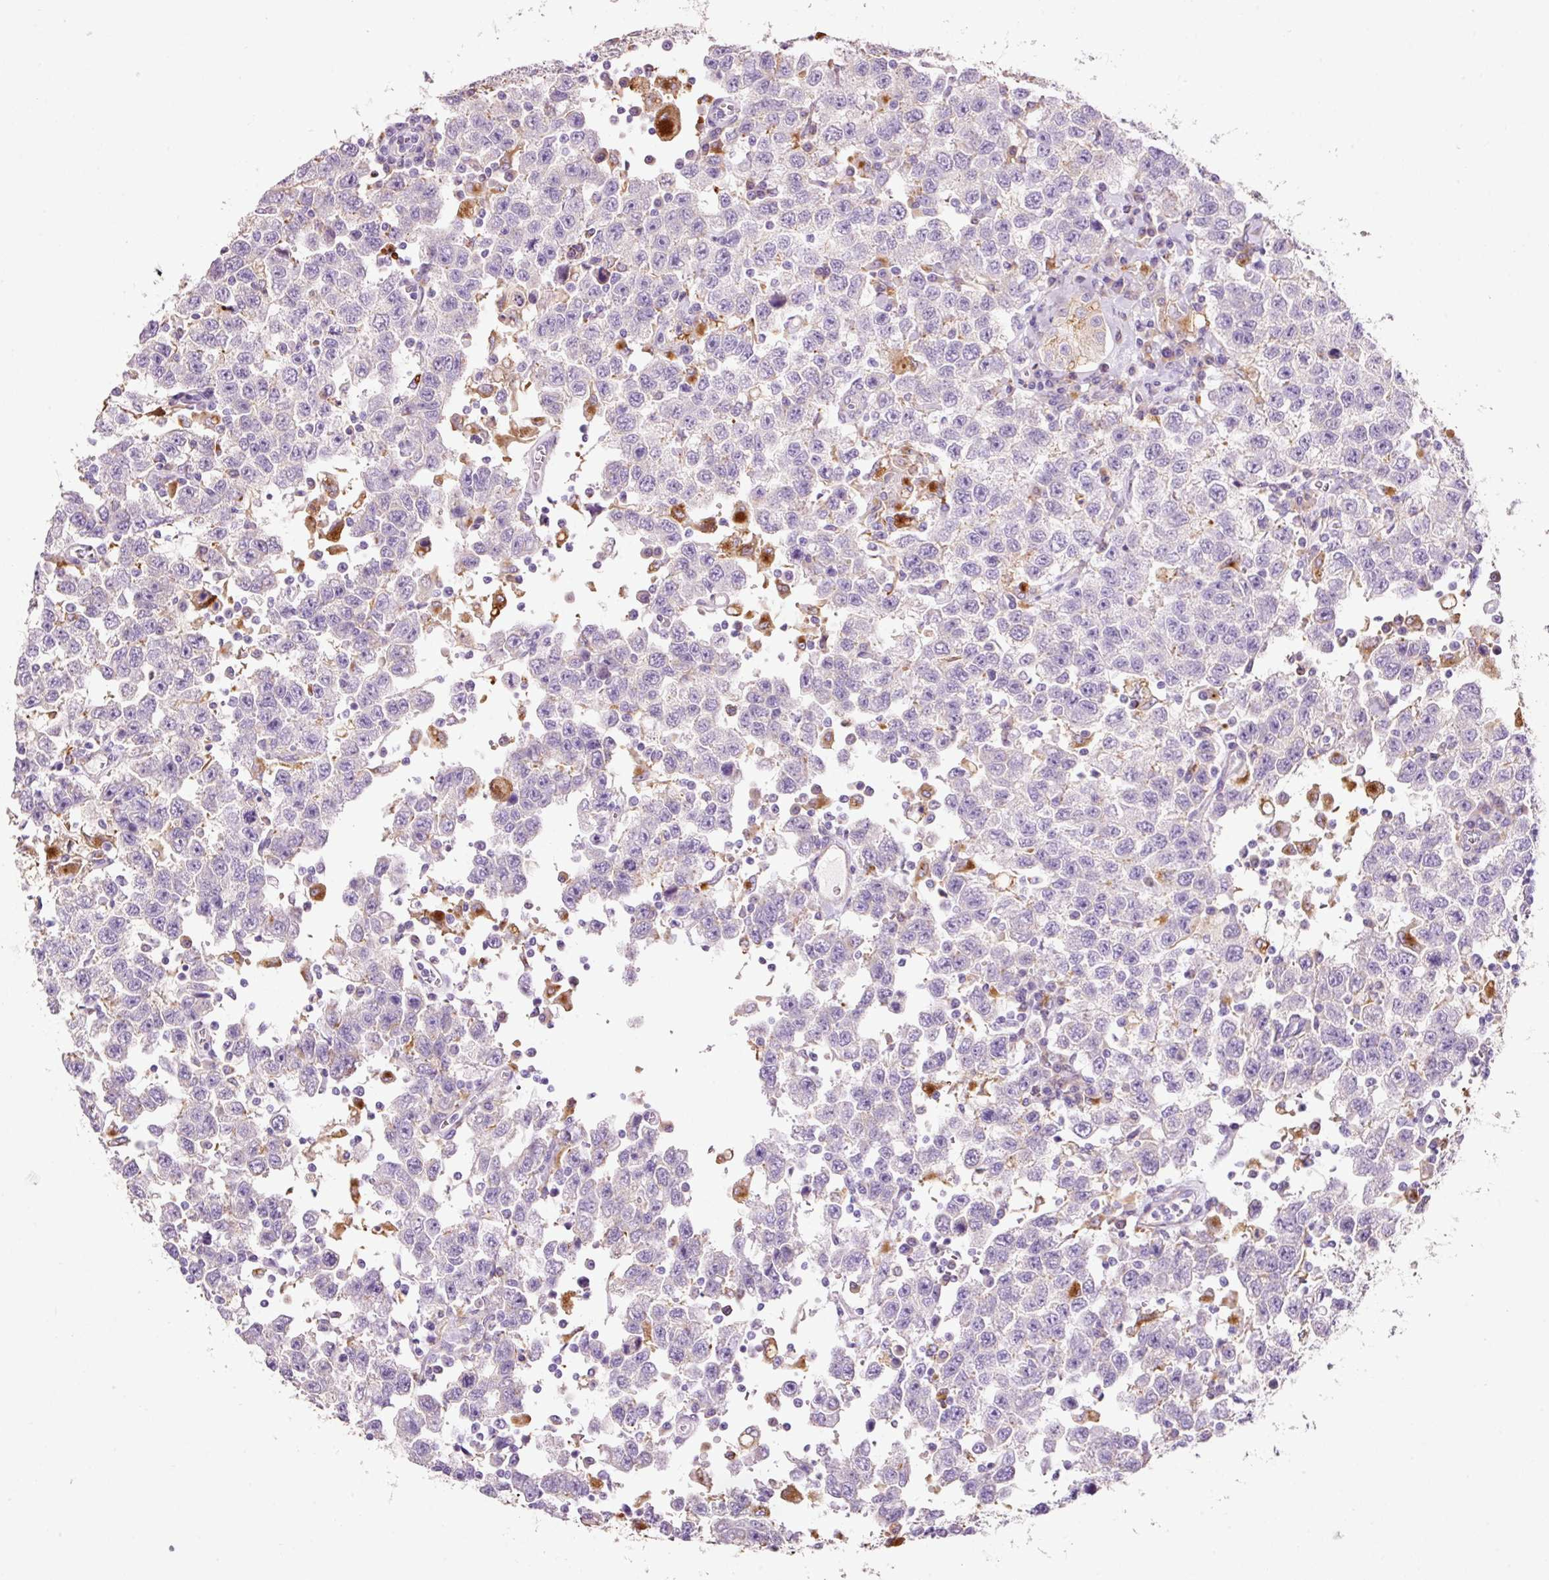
{"staining": {"intensity": "negative", "quantity": "none", "location": "none"}, "tissue": "testis cancer", "cell_type": "Tumor cells", "image_type": "cancer", "snomed": [{"axis": "morphology", "description": "Seminoma, NOS"}, {"axis": "topography", "description": "Testis"}], "caption": "Micrograph shows no significant protein staining in tumor cells of testis seminoma.", "gene": "TMC8", "patient": {"sex": "male", "age": 41}}